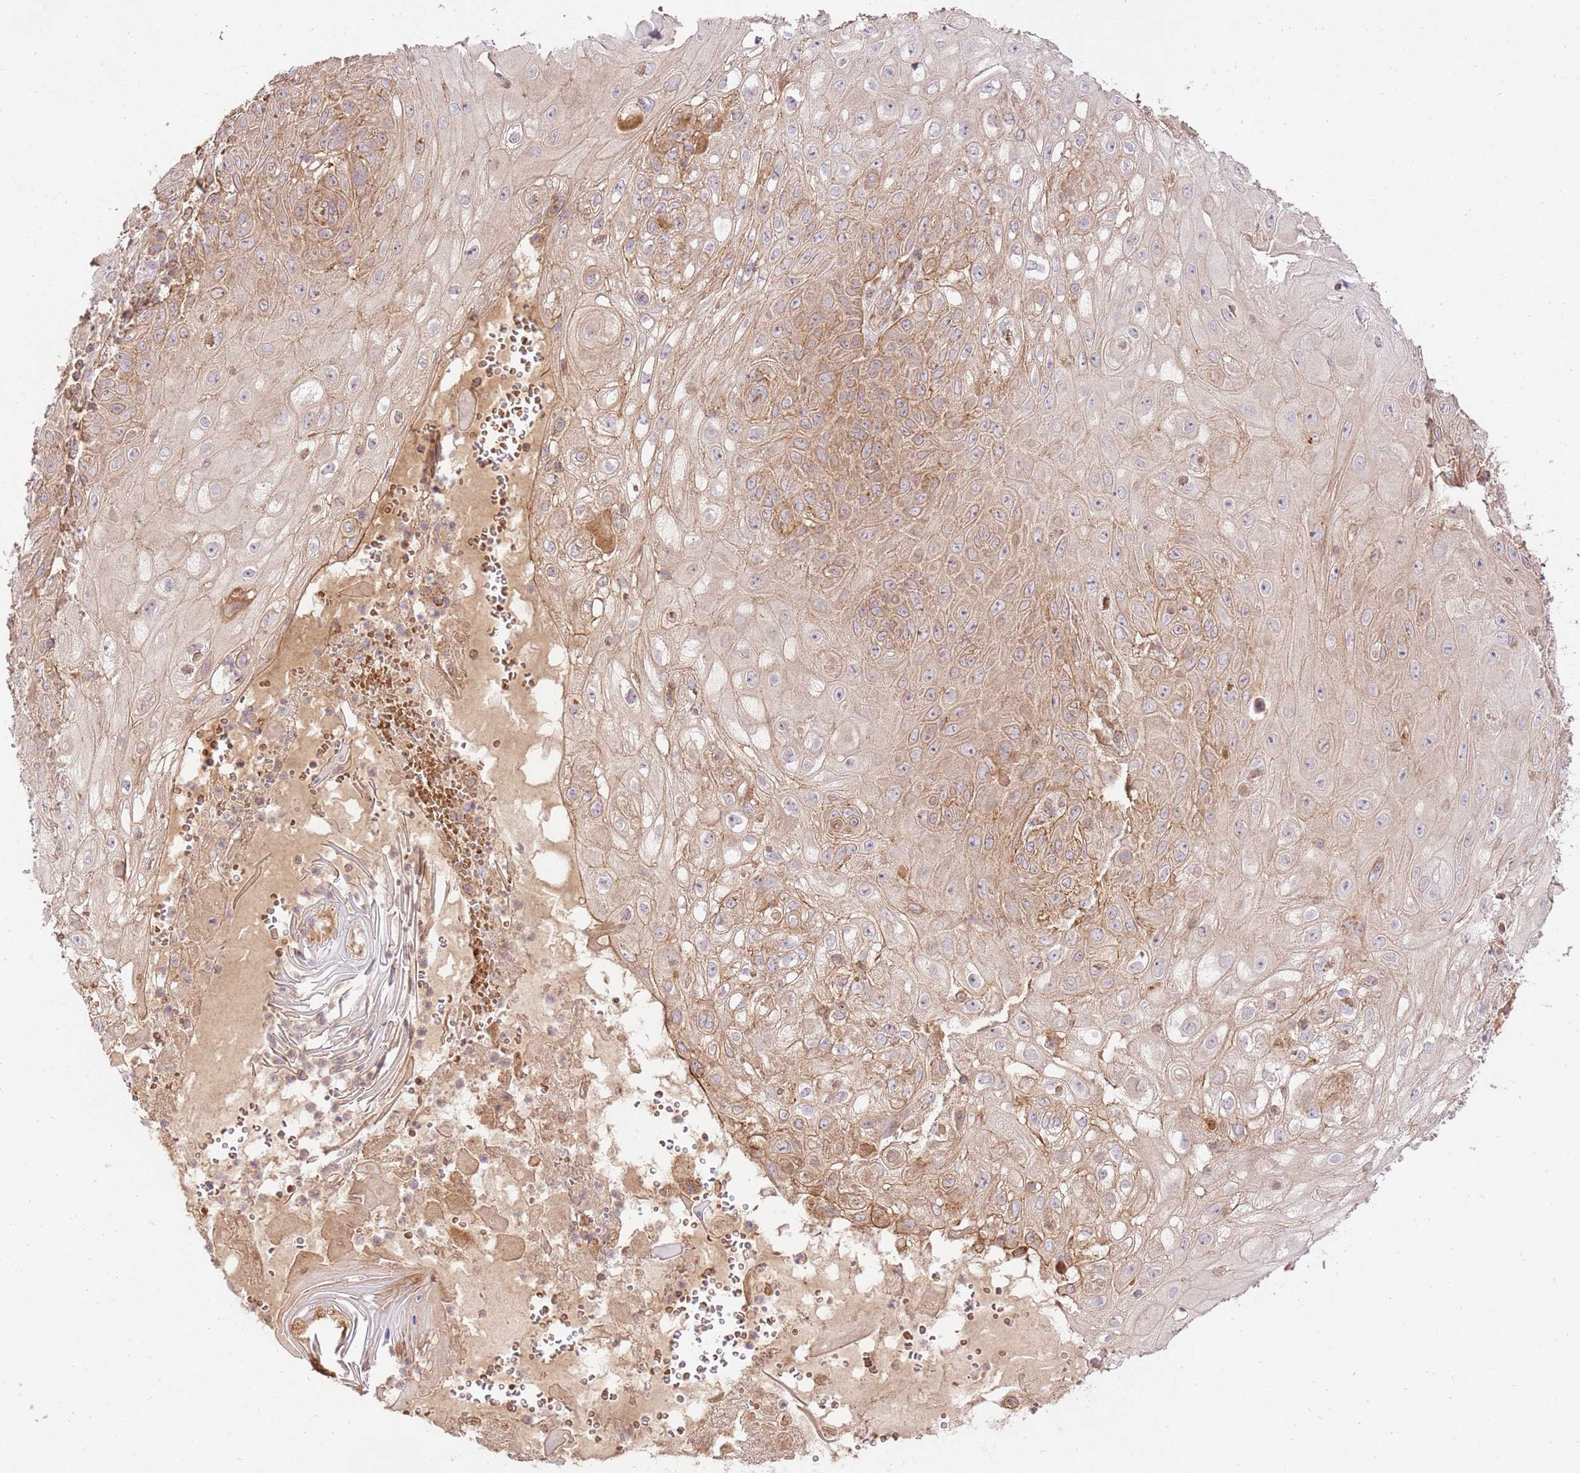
{"staining": {"intensity": "moderate", "quantity": ">75%", "location": "cytoplasmic/membranous"}, "tissue": "skin cancer", "cell_type": "Tumor cells", "image_type": "cancer", "snomed": [{"axis": "morphology", "description": "Normal tissue, NOS"}, {"axis": "morphology", "description": "Squamous cell carcinoma, NOS"}, {"axis": "topography", "description": "Skin"}, {"axis": "topography", "description": "Cartilage tissue"}], "caption": "High-power microscopy captured an IHC photomicrograph of skin squamous cell carcinoma, revealing moderate cytoplasmic/membranous positivity in approximately >75% of tumor cells.", "gene": "SPATA2L", "patient": {"sex": "female", "age": 79}}